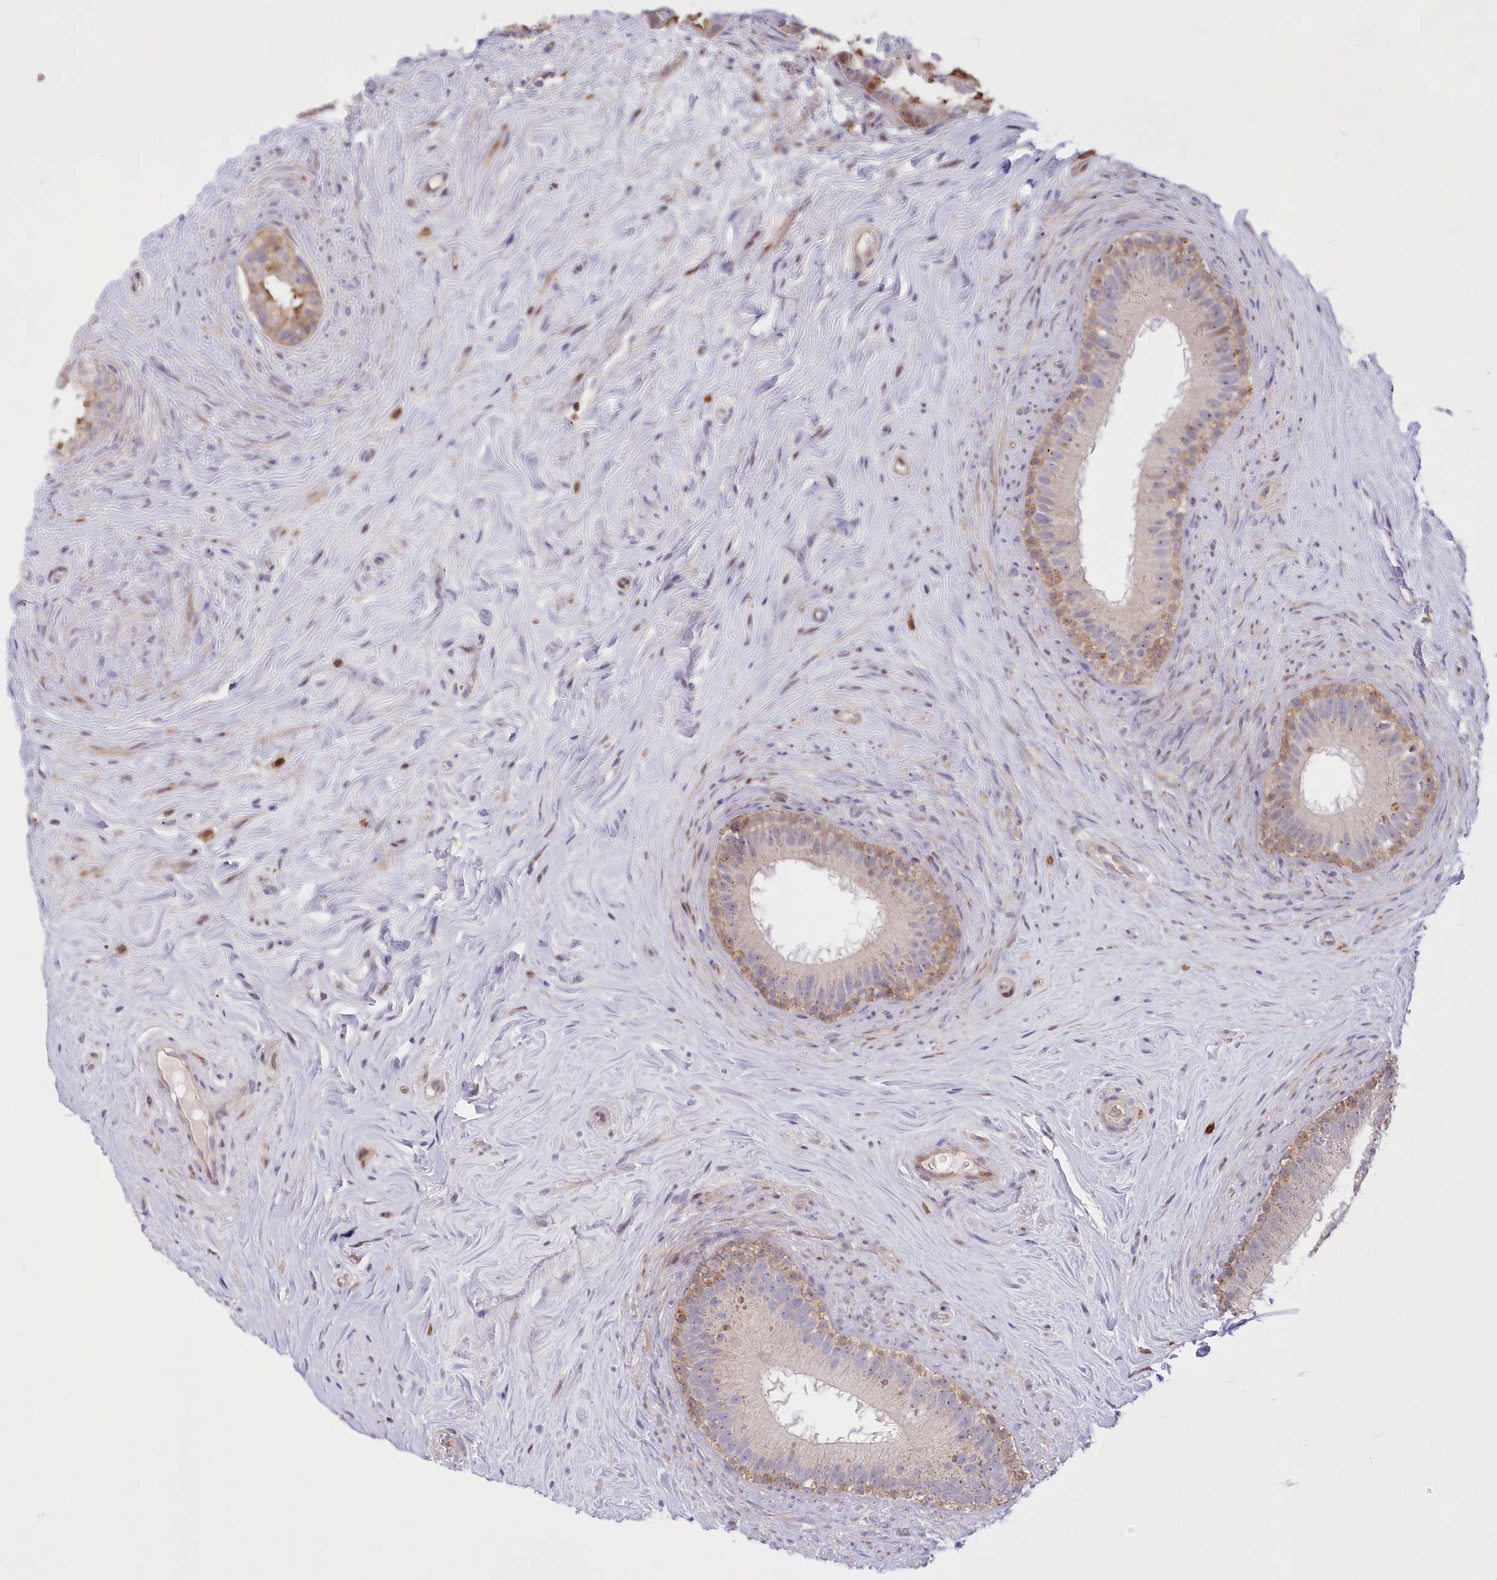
{"staining": {"intensity": "moderate", "quantity": "<25%", "location": "cytoplasmic/membranous,nuclear"}, "tissue": "epididymis", "cell_type": "Glandular cells", "image_type": "normal", "snomed": [{"axis": "morphology", "description": "Normal tissue, NOS"}, {"axis": "topography", "description": "Epididymis"}], "caption": "A high-resolution photomicrograph shows immunohistochemistry (IHC) staining of normal epididymis, which shows moderate cytoplasmic/membranous,nuclear expression in approximately <25% of glandular cells.", "gene": "RNPEPL1", "patient": {"sex": "male", "age": 84}}